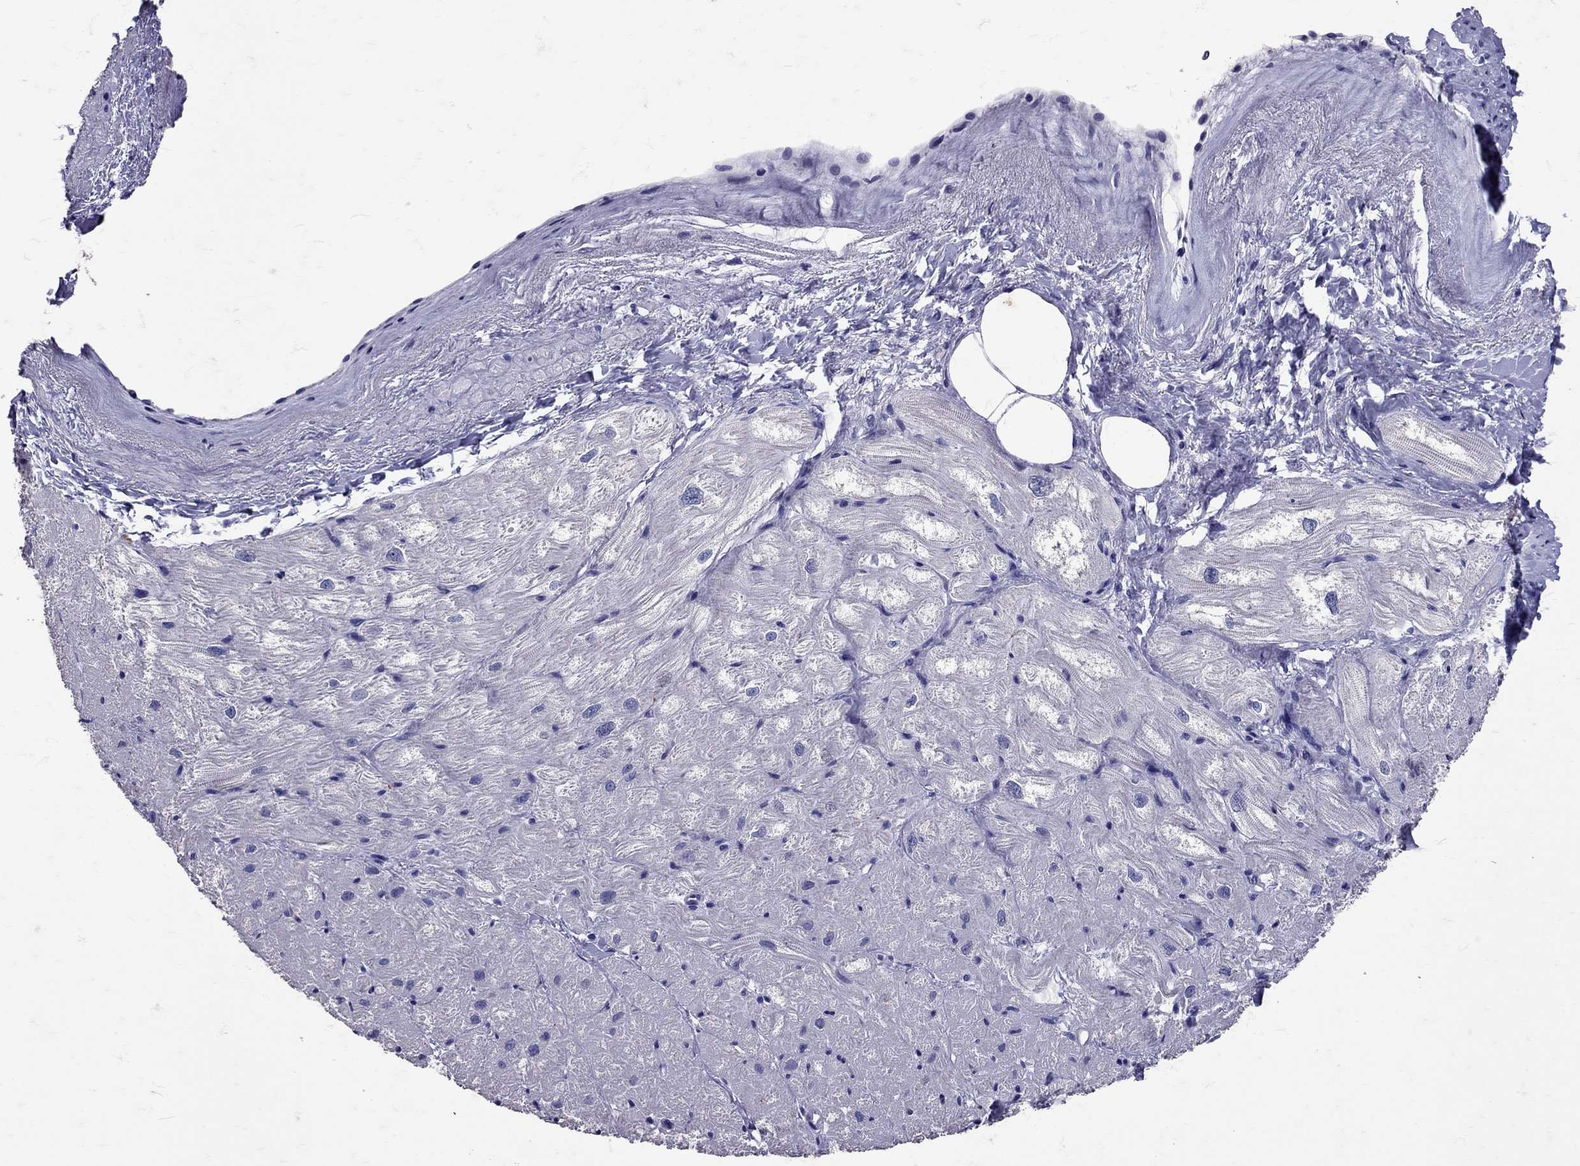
{"staining": {"intensity": "negative", "quantity": "none", "location": "none"}, "tissue": "heart muscle", "cell_type": "Cardiomyocytes", "image_type": "normal", "snomed": [{"axis": "morphology", "description": "Normal tissue, NOS"}, {"axis": "topography", "description": "Heart"}], "caption": "An immunohistochemistry (IHC) photomicrograph of unremarkable heart muscle is shown. There is no staining in cardiomyocytes of heart muscle. (DAB (3,3'-diaminobenzidine) immunohistochemistry with hematoxylin counter stain).", "gene": "SST", "patient": {"sex": "male", "age": 57}}